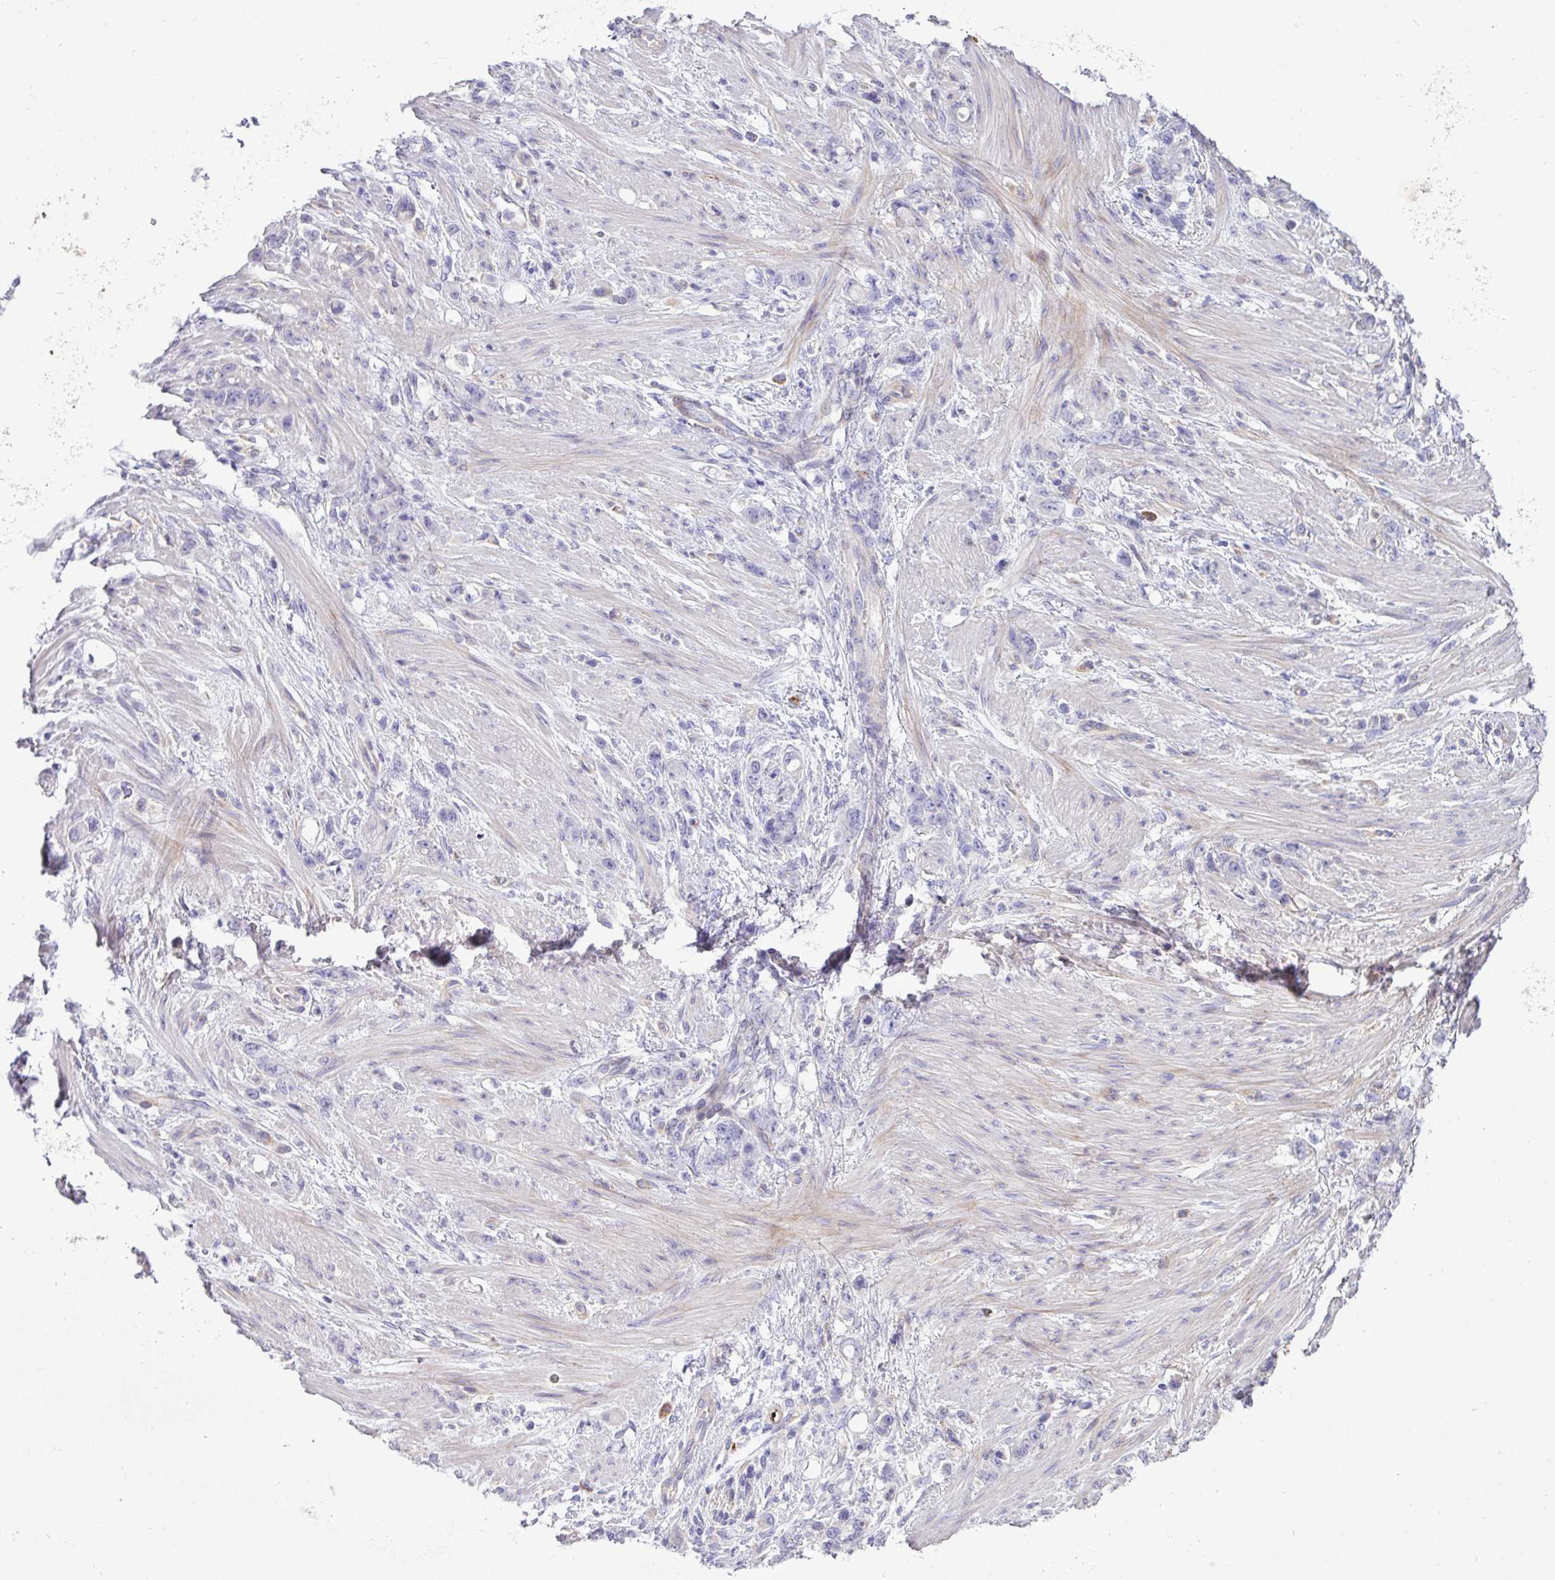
{"staining": {"intensity": "negative", "quantity": "none", "location": "none"}, "tissue": "stomach cancer", "cell_type": "Tumor cells", "image_type": "cancer", "snomed": [{"axis": "morphology", "description": "Normal tissue, NOS"}, {"axis": "morphology", "description": "Adenocarcinoma, NOS"}, {"axis": "topography", "description": "Stomach"}], "caption": "An immunohistochemistry micrograph of adenocarcinoma (stomach) is shown. There is no staining in tumor cells of adenocarcinoma (stomach). (Stains: DAB immunohistochemistry (IHC) with hematoxylin counter stain, Microscopy: brightfield microscopy at high magnification).", "gene": "KIRREL3", "patient": {"sex": "female", "age": 79}}